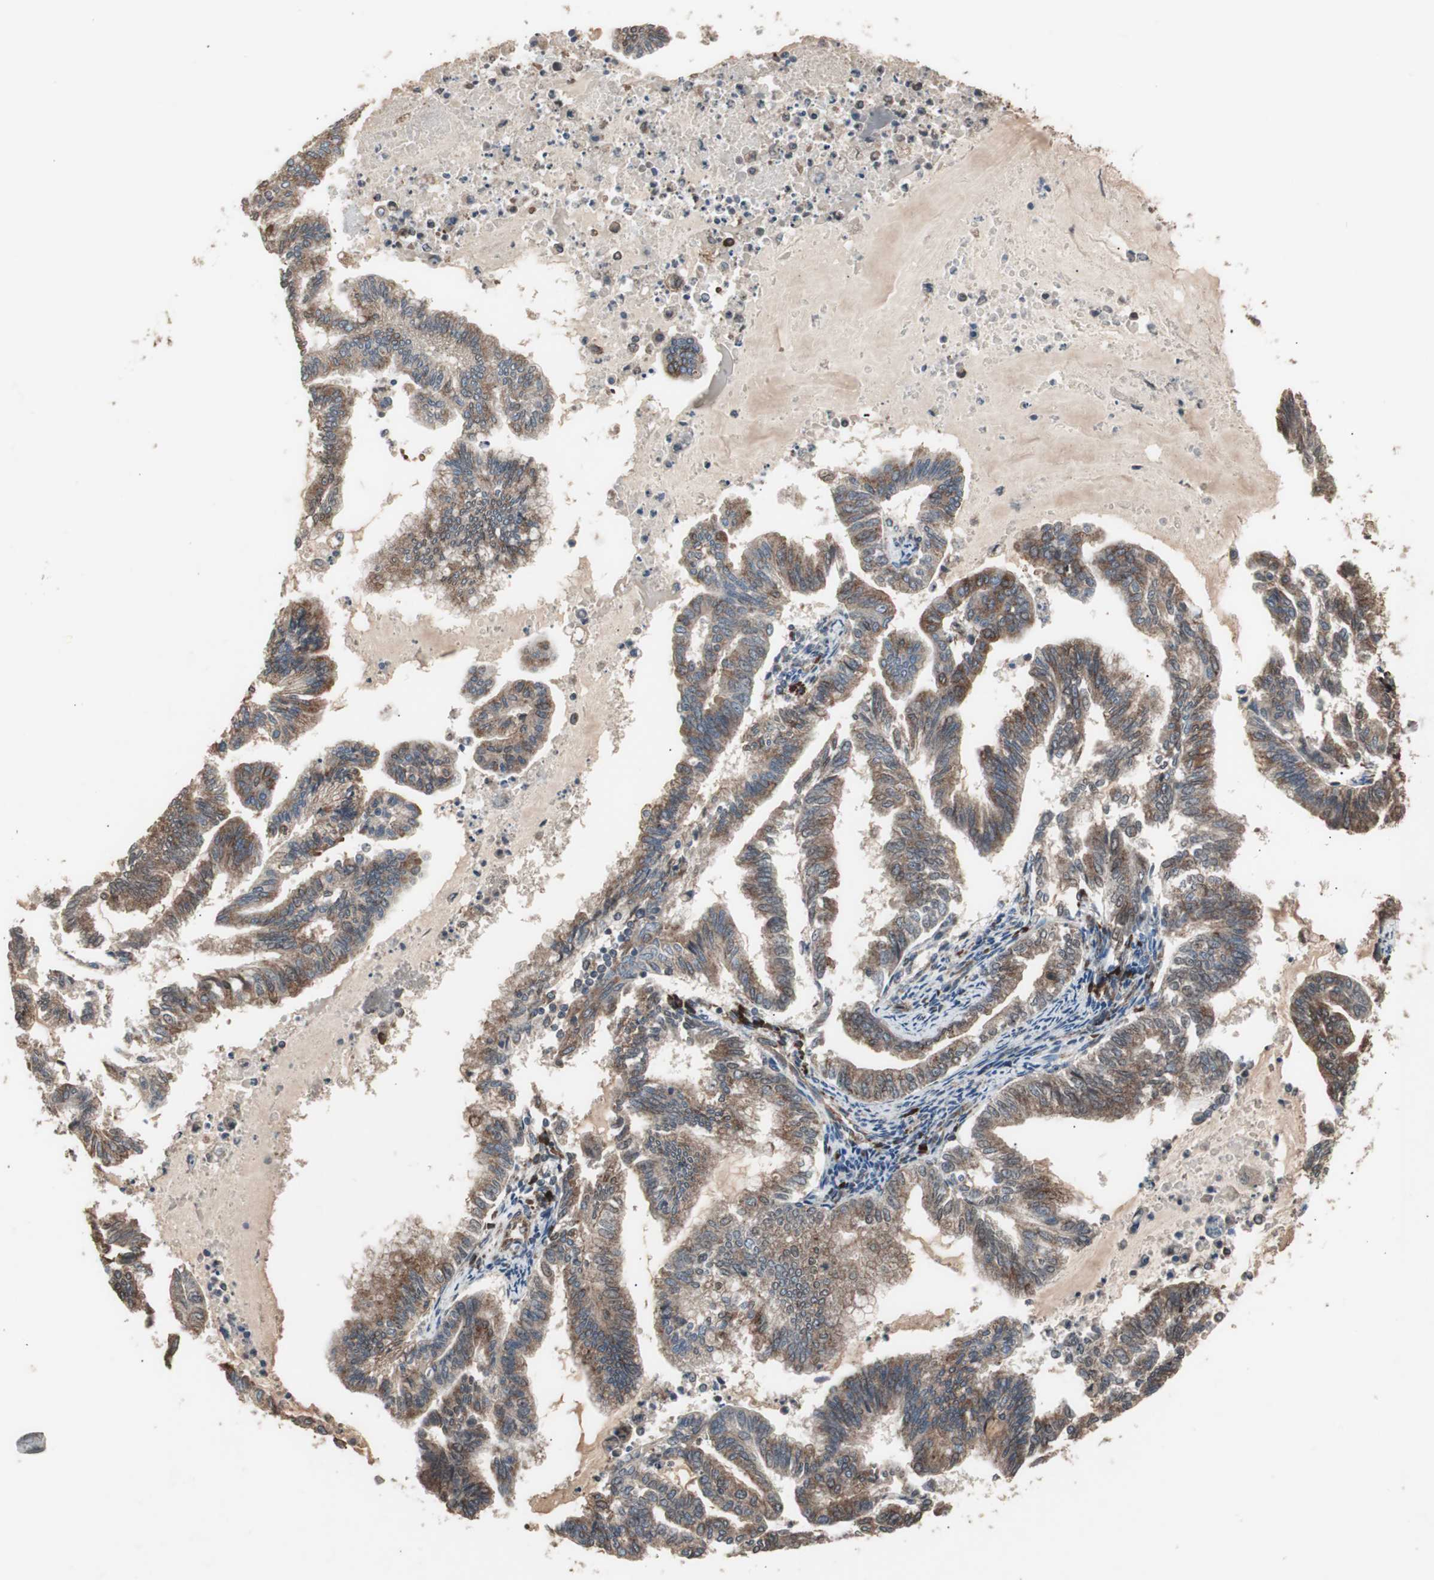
{"staining": {"intensity": "moderate", "quantity": ">75%", "location": "cytoplasmic/membranous"}, "tissue": "endometrial cancer", "cell_type": "Tumor cells", "image_type": "cancer", "snomed": [{"axis": "morphology", "description": "Adenocarcinoma, NOS"}, {"axis": "topography", "description": "Endometrium"}], "caption": "A histopathology image showing moderate cytoplasmic/membranous expression in approximately >75% of tumor cells in endometrial cancer (adenocarcinoma), as visualized by brown immunohistochemical staining.", "gene": "LZTS1", "patient": {"sex": "female", "age": 79}}